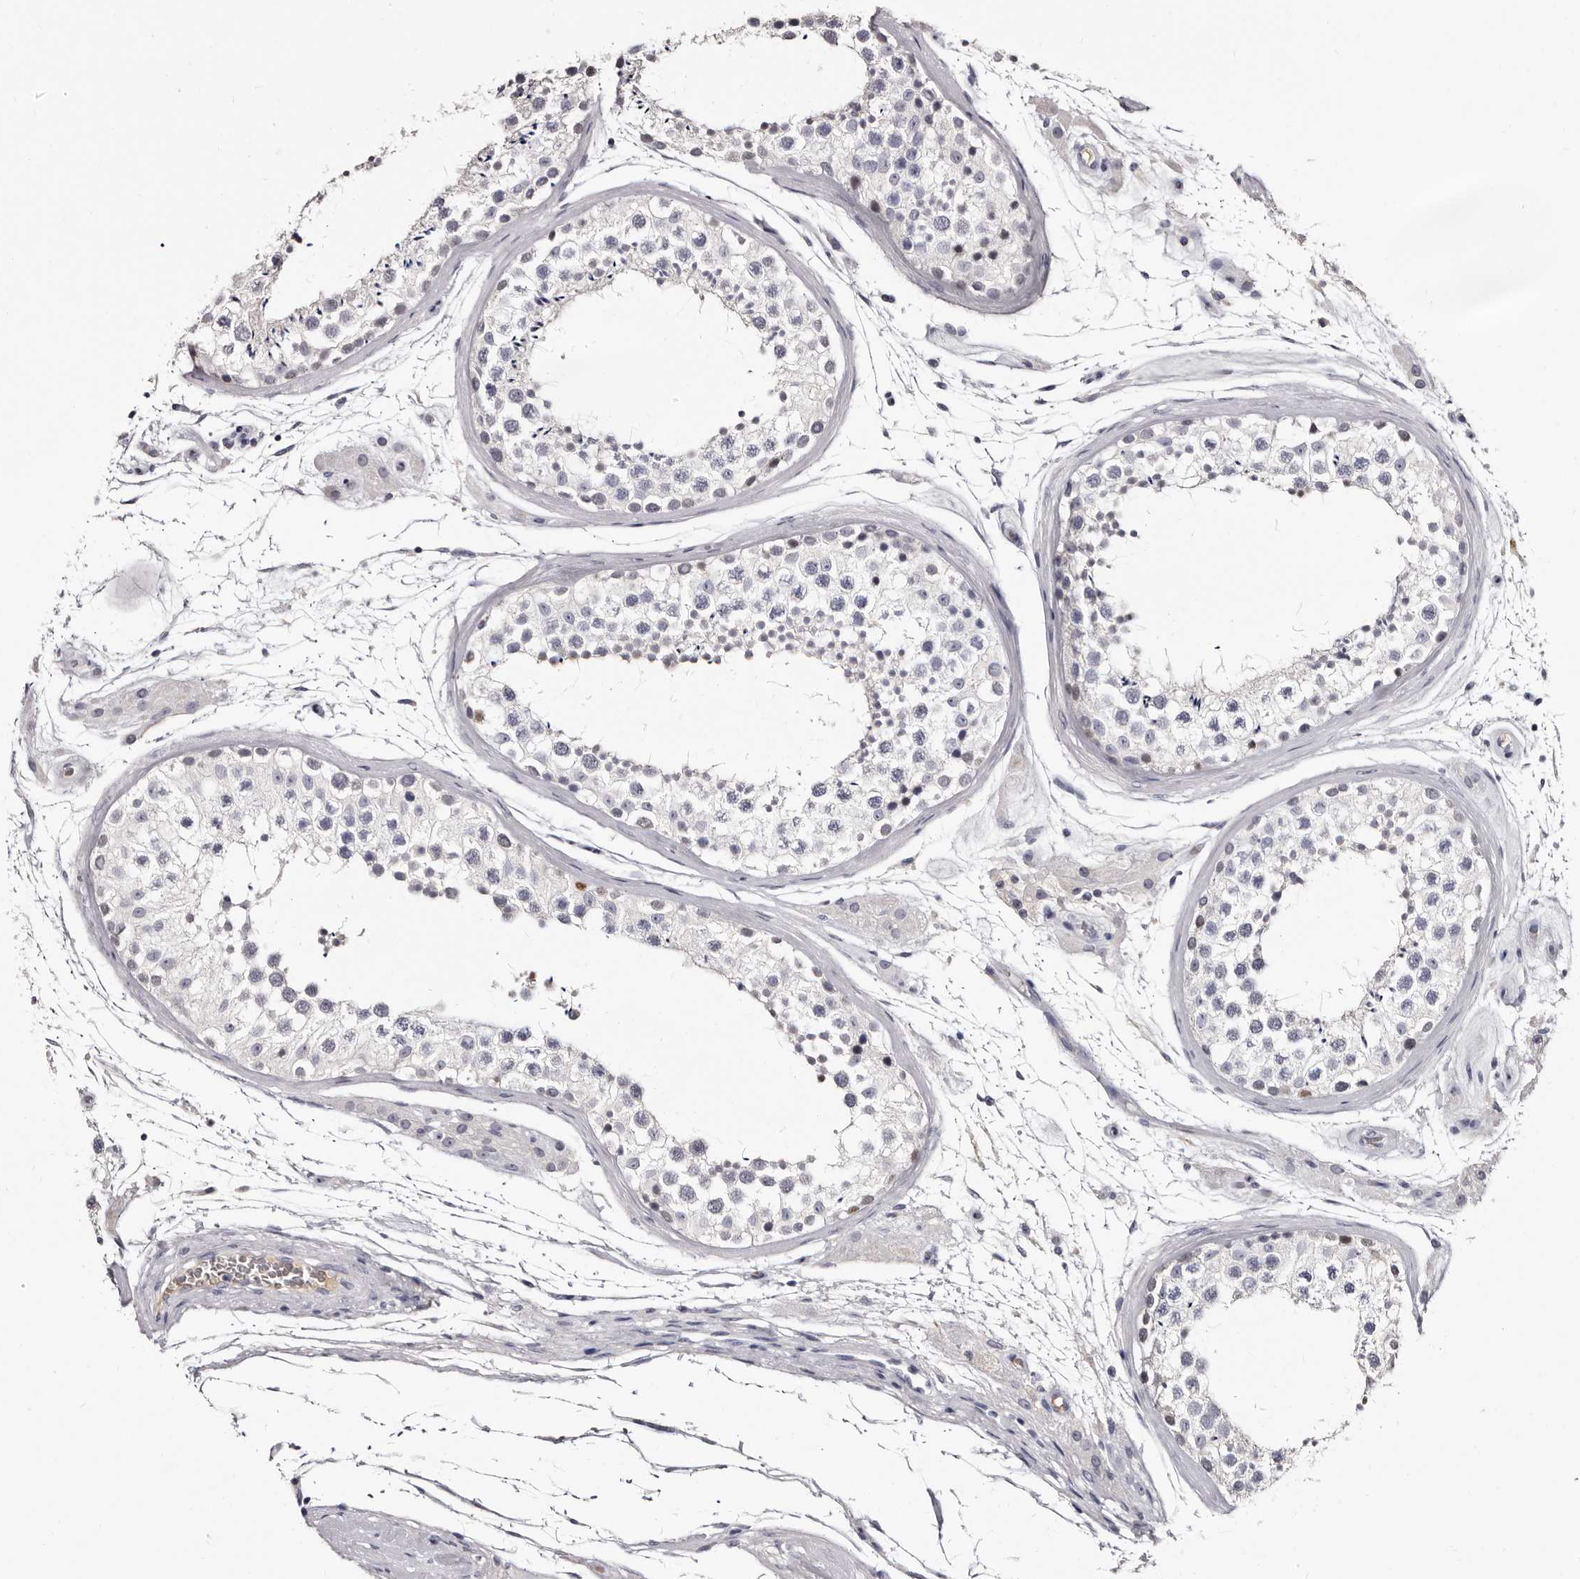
{"staining": {"intensity": "negative", "quantity": "none", "location": "none"}, "tissue": "testis", "cell_type": "Cells in seminiferous ducts", "image_type": "normal", "snomed": [{"axis": "morphology", "description": "Normal tissue, NOS"}, {"axis": "topography", "description": "Testis"}], "caption": "DAB (3,3'-diaminobenzidine) immunohistochemical staining of normal human testis reveals no significant expression in cells in seminiferous ducts.", "gene": "TBC1D22B", "patient": {"sex": "male", "age": 46}}